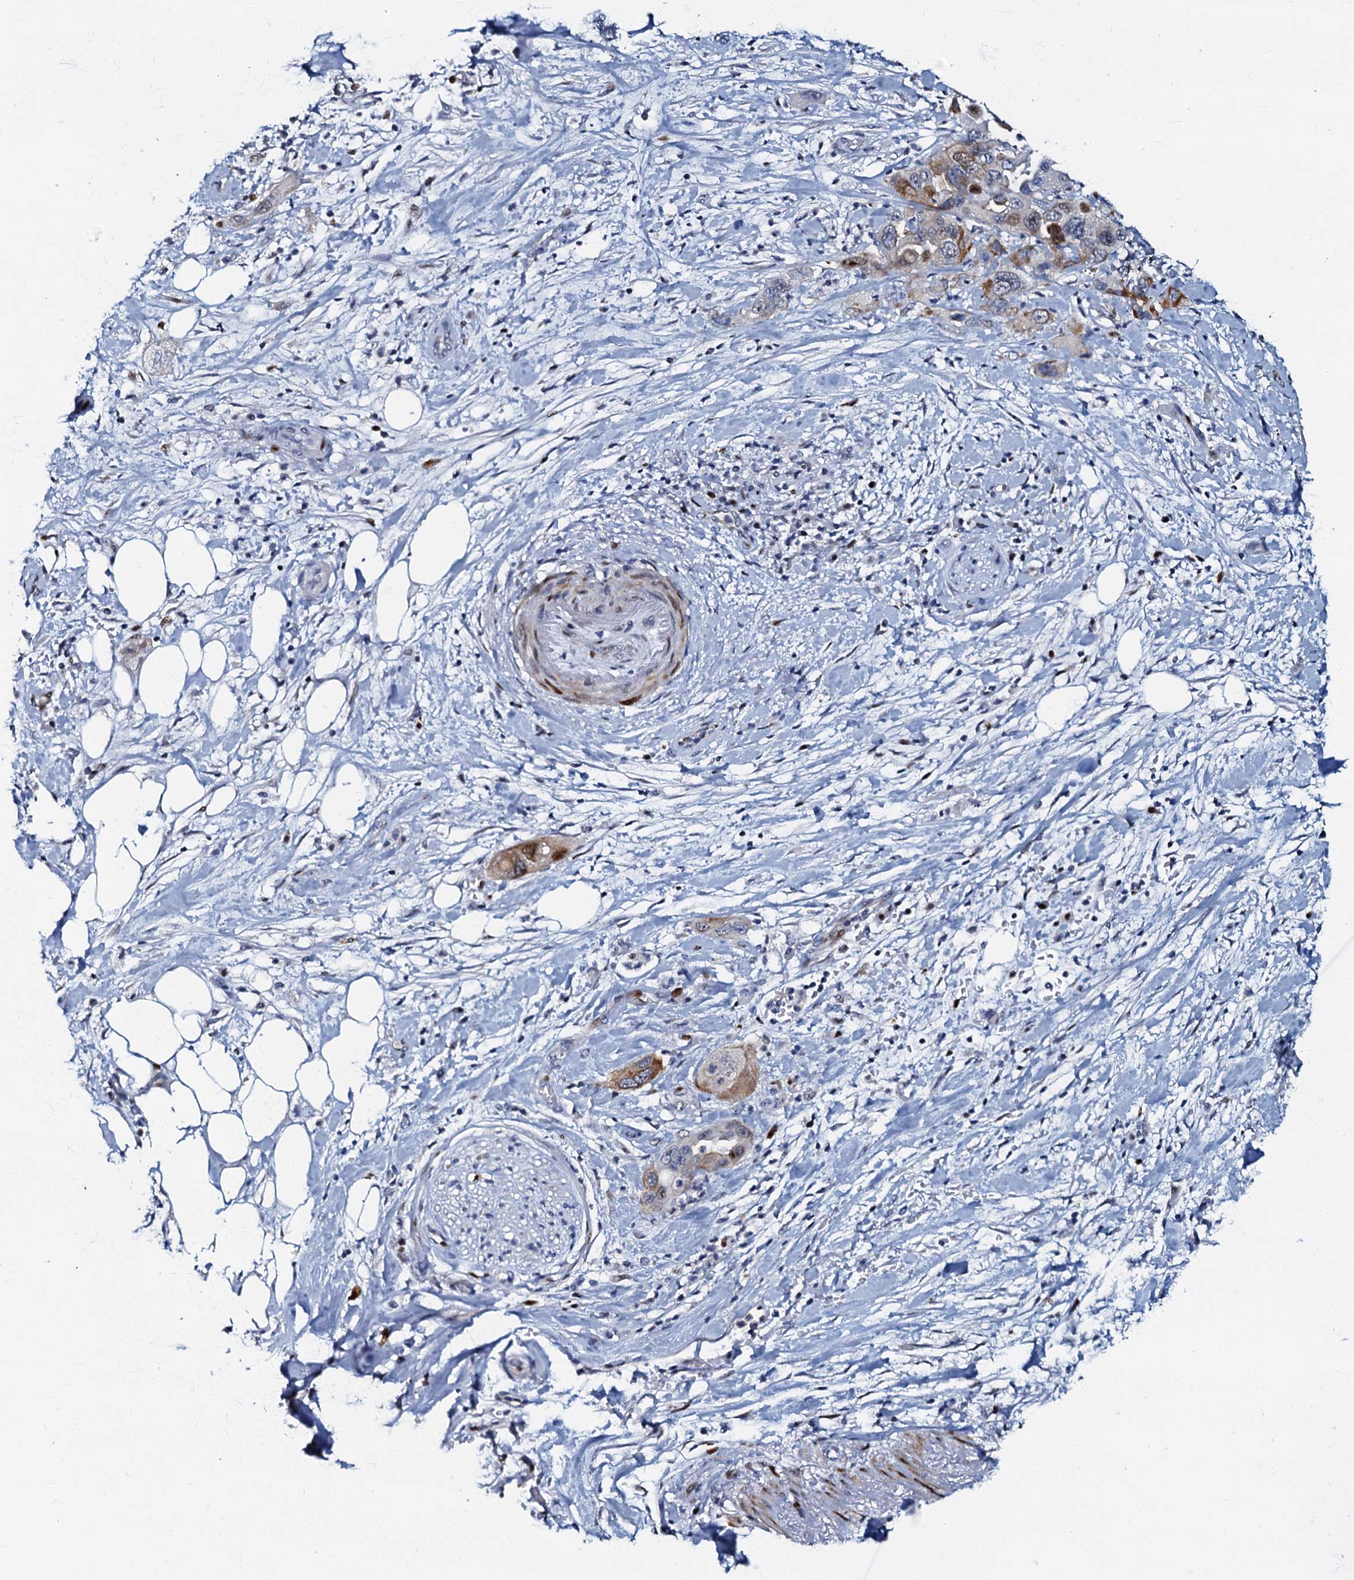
{"staining": {"intensity": "moderate", "quantity": "25%-75%", "location": "cytoplasmic/membranous"}, "tissue": "pancreatic cancer", "cell_type": "Tumor cells", "image_type": "cancer", "snomed": [{"axis": "morphology", "description": "Adenocarcinoma, NOS"}, {"axis": "topography", "description": "Pancreas"}], "caption": "Human pancreatic adenocarcinoma stained with a protein marker reveals moderate staining in tumor cells.", "gene": "MFSD5", "patient": {"sex": "female", "age": 71}}